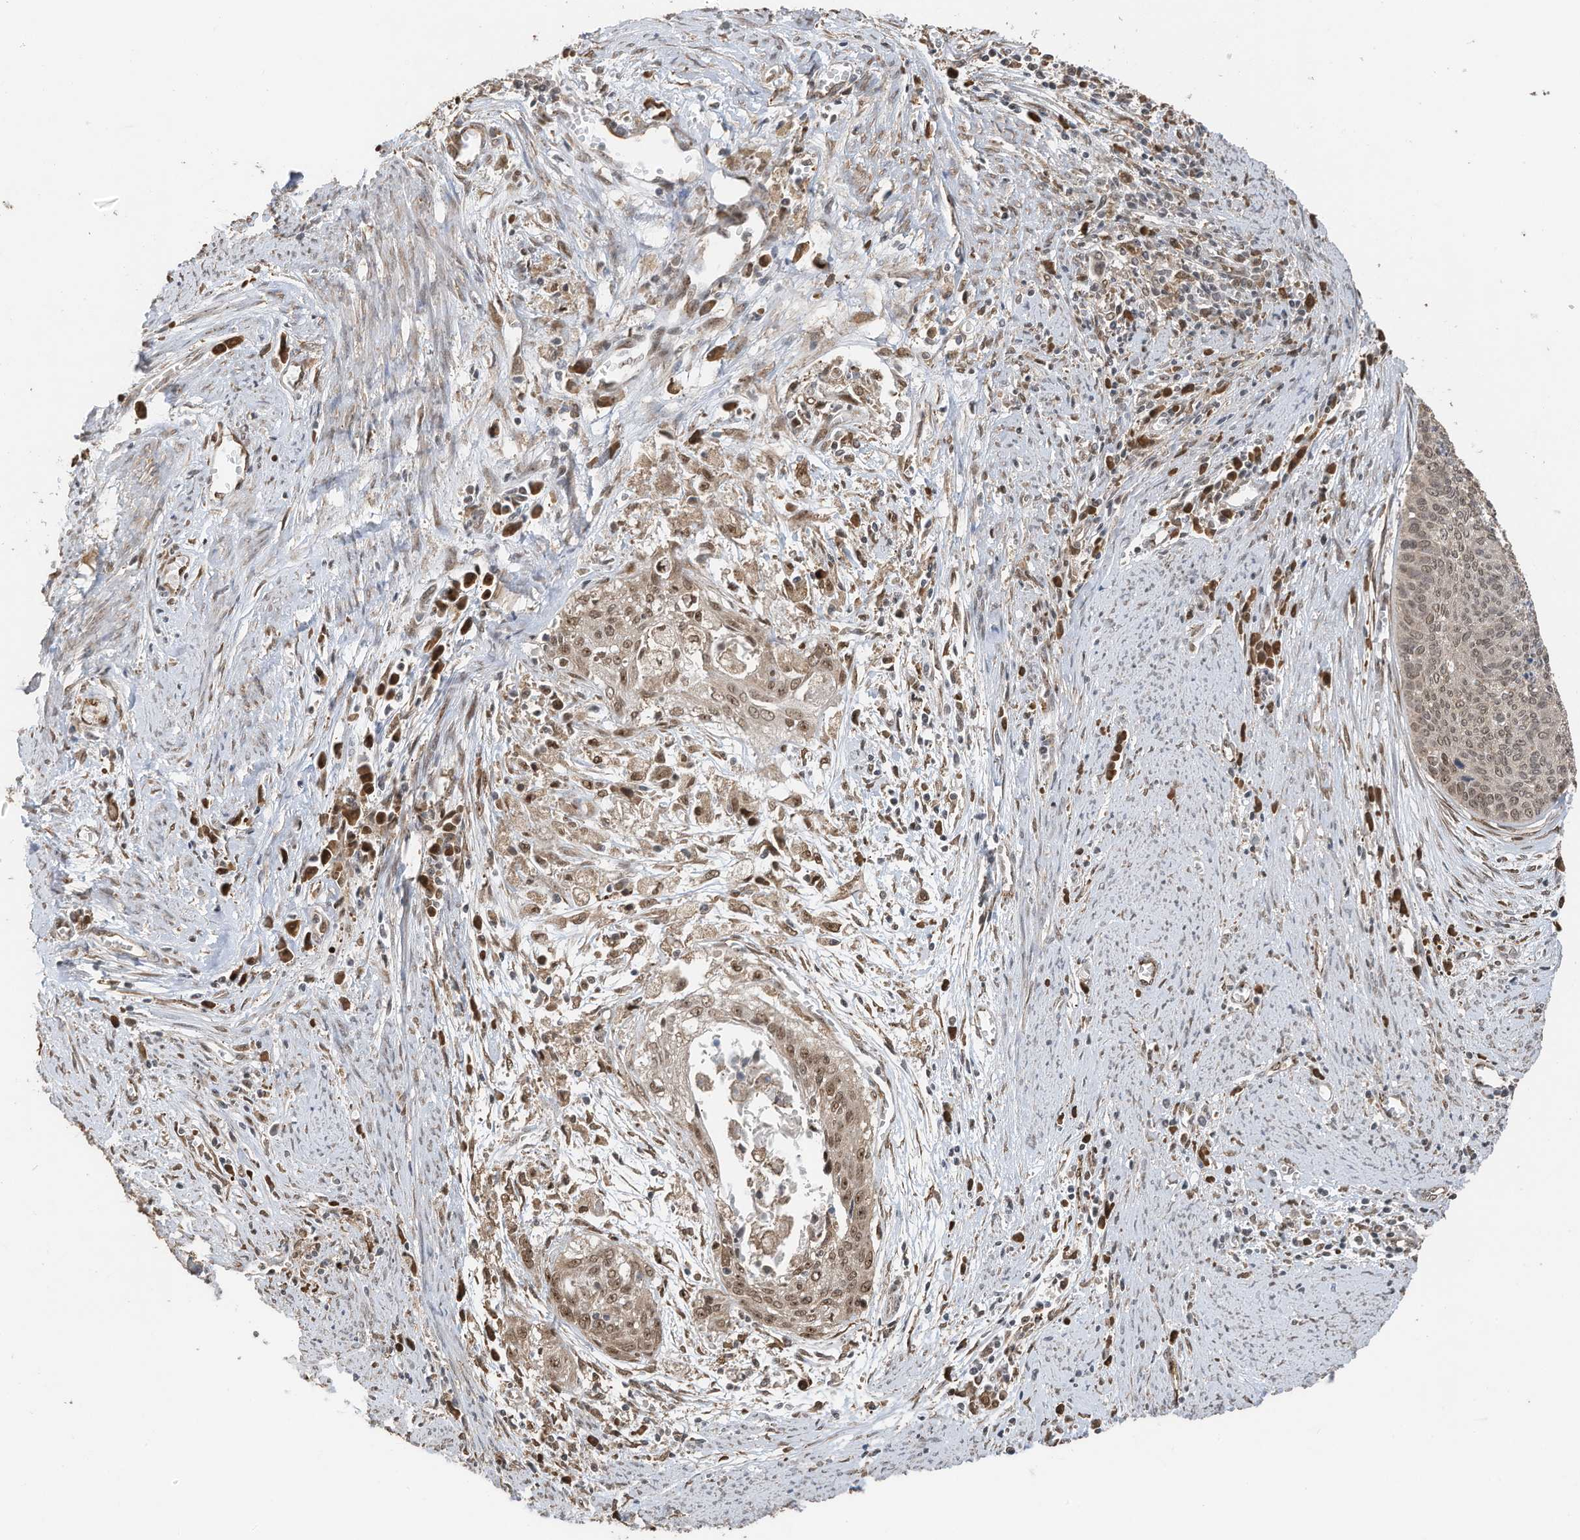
{"staining": {"intensity": "moderate", "quantity": ">75%", "location": "nuclear"}, "tissue": "cervical cancer", "cell_type": "Tumor cells", "image_type": "cancer", "snomed": [{"axis": "morphology", "description": "Squamous cell carcinoma, NOS"}, {"axis": "topography", "description": "Cervix"}], "caption": "A brown stain shows moderate nuclear staining of a protein in human cervical cancer (squamous cell carcinoma) tumor cells.", "gene": "ERLEC1", "patient": {"sex": "female", "age": 55}}